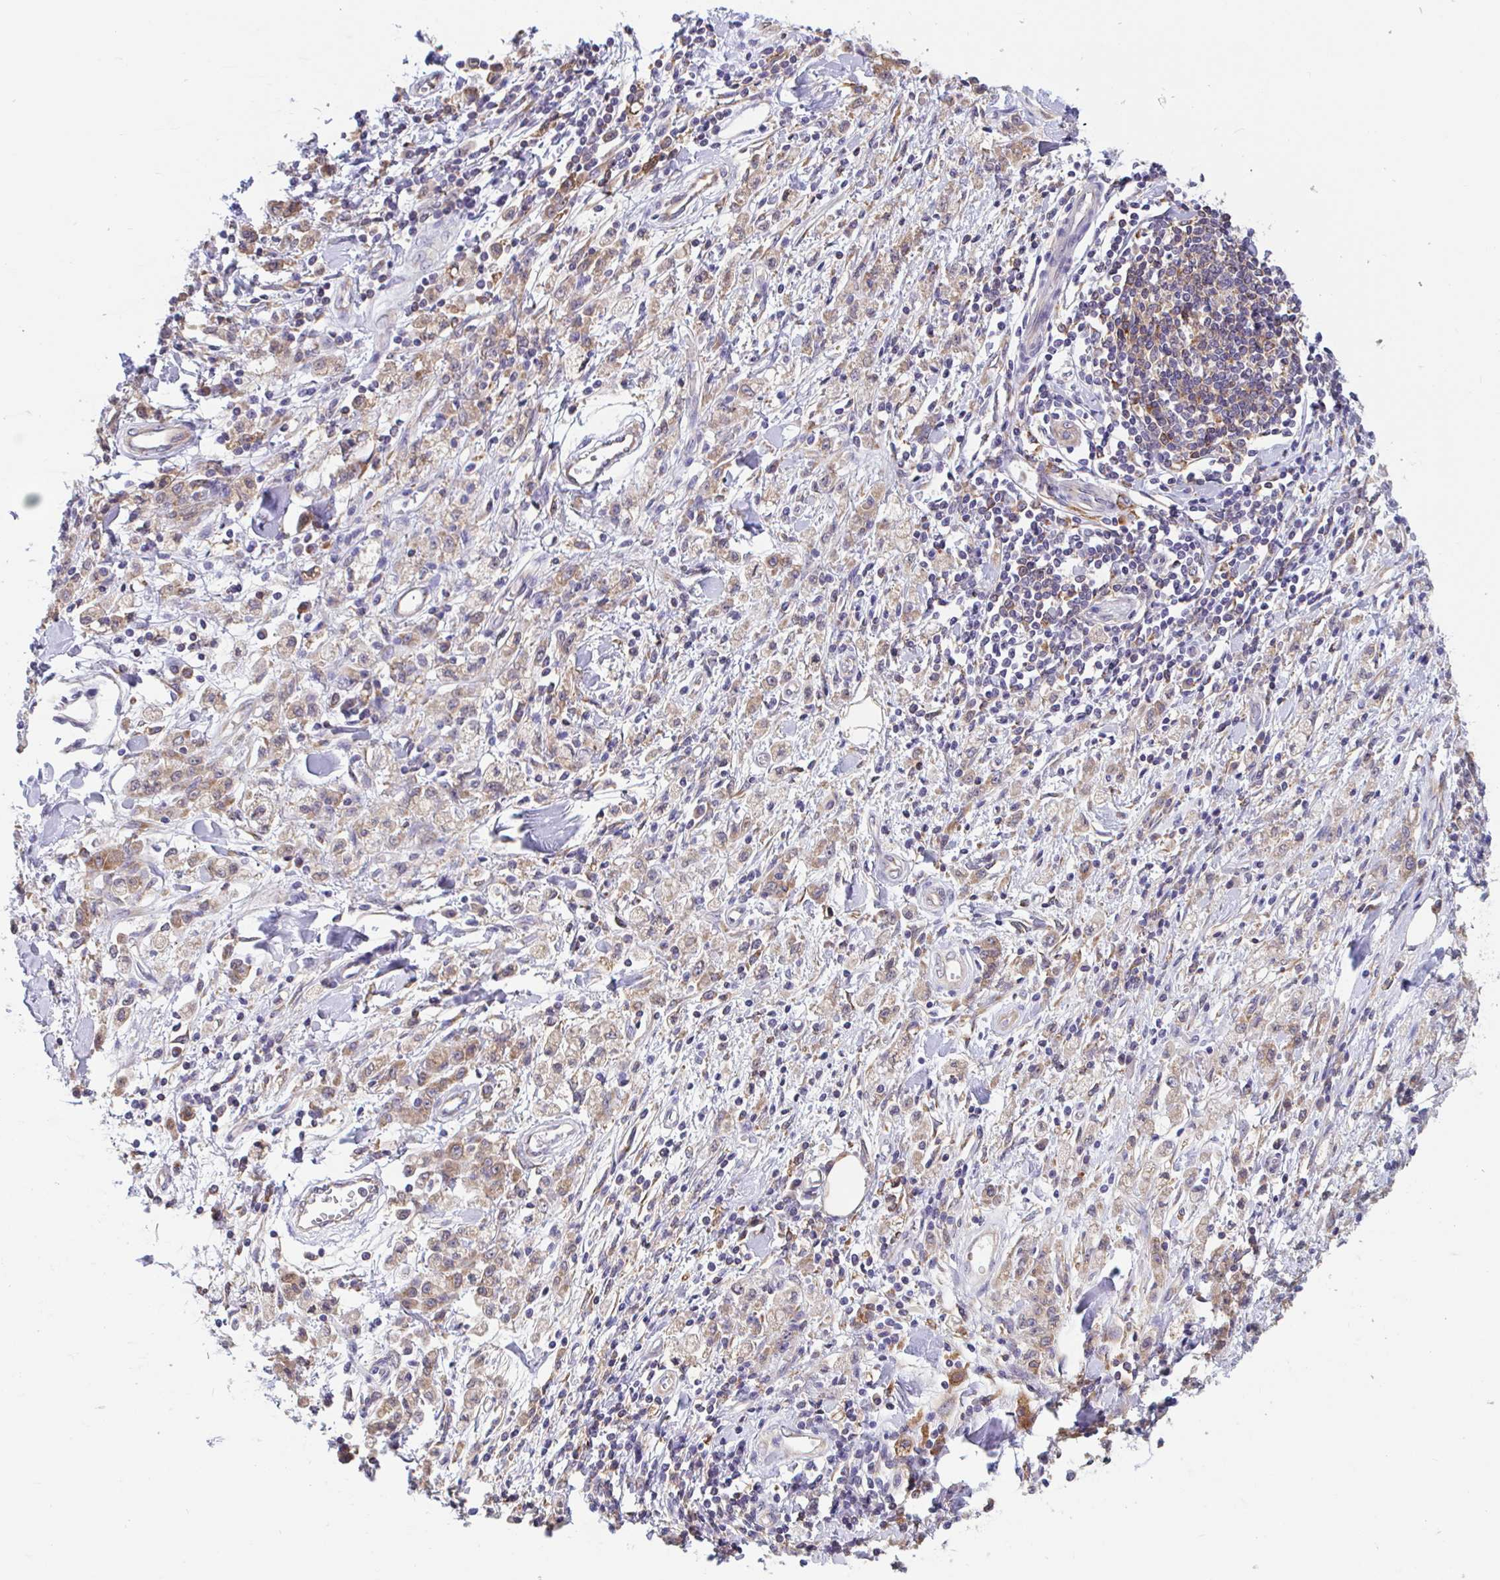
{"staining": {"intensity": "moderate", "quantity": ">75%", "location": "cytoplasmic/membranous"}, "tissue": "stomach cancer", "cell_type": "Tumor cells", "image_type": "cancer", "snomed": [{"axis": "morphology", "description": "Adenocarcinoma, NOS"}, {"axis": "topography", "description": "Stomach"}], "caption": "Stomach cancer (adenocarcinoma) stained with a protein marker exhibits moderate staining in tumor cells.", "gene": "SNX8", "patient": {"sex": "male", "age": 77}}